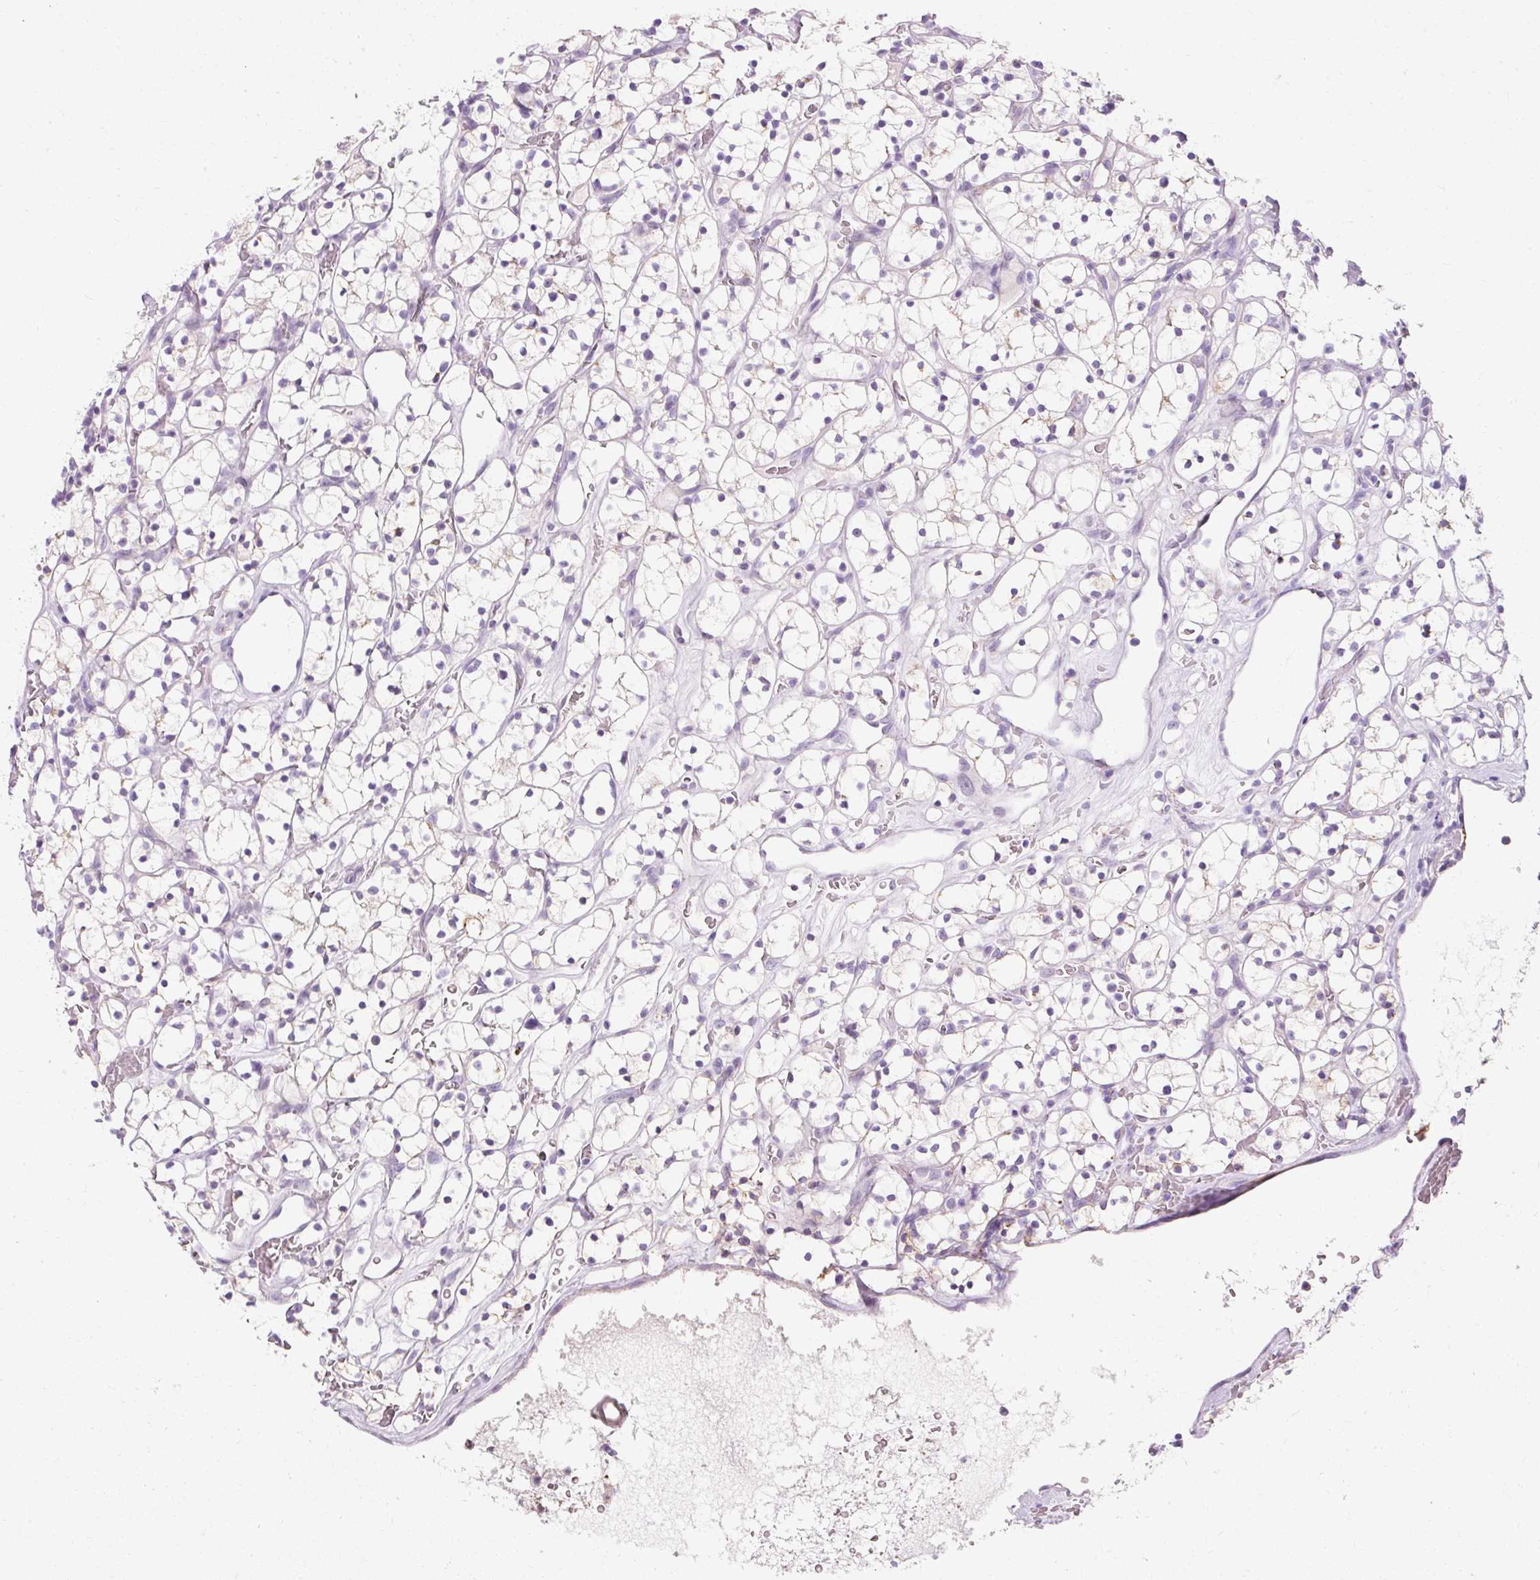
{"staining": {"intensity": "negative", "quantity": "none", "location": "none"}, "tissue": "renal cancer", "cell_type": "Tumor cells", "image_type": "cancer", "snomed": [{"axis": "morphology", "description": "Adenocarcinoma, NOS"}, {"axis": "topography", "description": "Kidney"}], "caption": "Immunohistochemistry (IHC) image of human adenocarcinoma (renal) stained for a protein (brown), which shows no expression in tumor cells.", "gene": "CLDN25", "patient": {"sex": "female", "age": 64}}